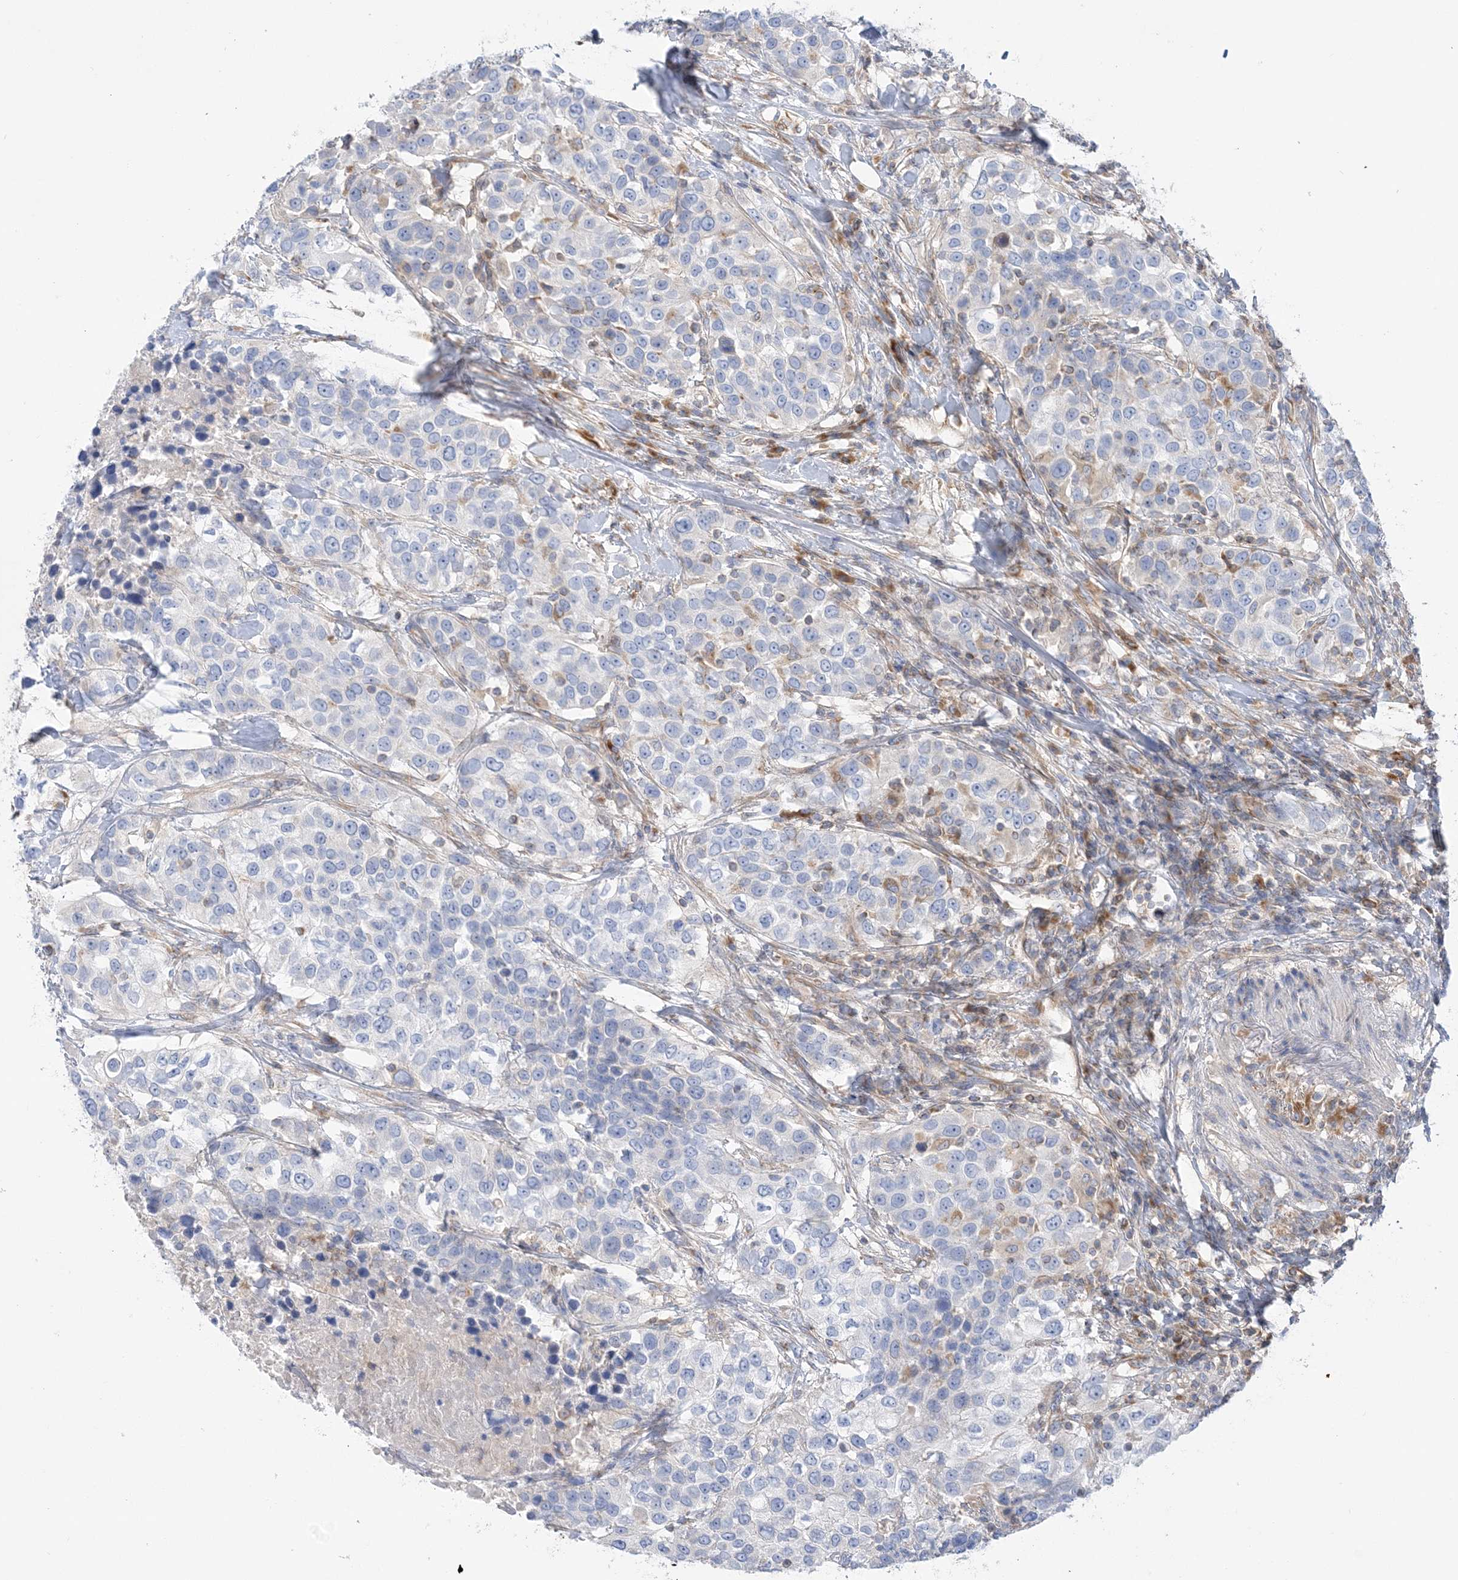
{"staining": {"intensity": "negative", "quantity": "none", "location": "none"}, "tissue": "urothelial cancer", "cell_type": "Tumor cells", "image_type": "cancer", "snomed": [{"axis": "morphology", "description": "Urothelial carcinoma, High grade"}, {"axis": "topography", "description": "Urinary bladder"}], "caption": "This is an IHC histopathology image of urothelial carcinoma (high-grade). There is no expression in tumor cells.", "gene": "FAM114A2", "patient": {"sex": "female", "age": 80}}